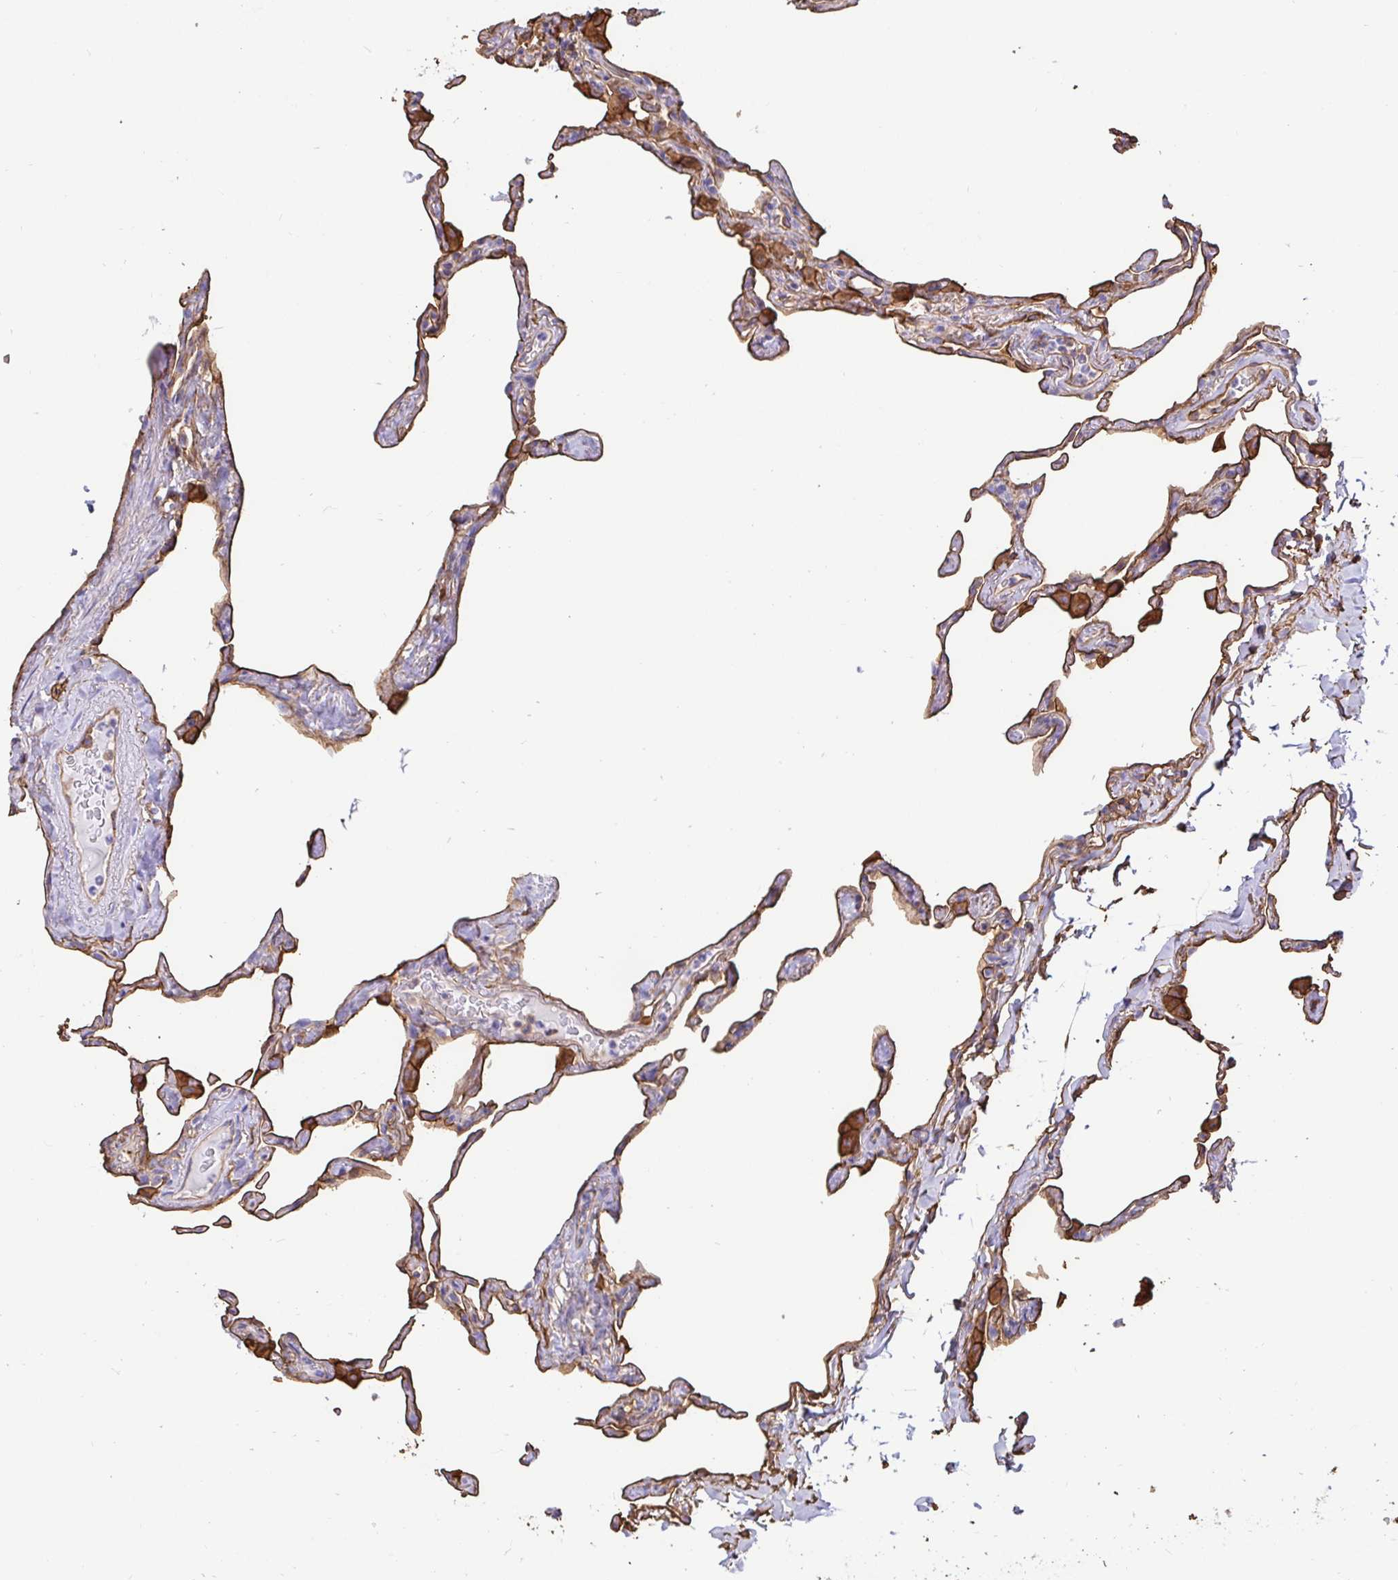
{"staining": {"intensity": "moderate", "quantity": ">75%", "location": "cytoplasmic/membranous"}, "tissue": "lung", "cell_type": "Alveolar cells", "image_type": "normal", "snomed": [{"axis": "morphology", "description": "Normal tissue, NOS"}, {"axis": "topography", "description": "Lung"}], "caption": "This micrograph demonstrates IHC staining of normal human lung, with medium moderate cytoplasmic/membranous positivity in about >75% of alveolar cells.", "gene": "ANXA2", "patient": {"sex": "male", "age": 65}}